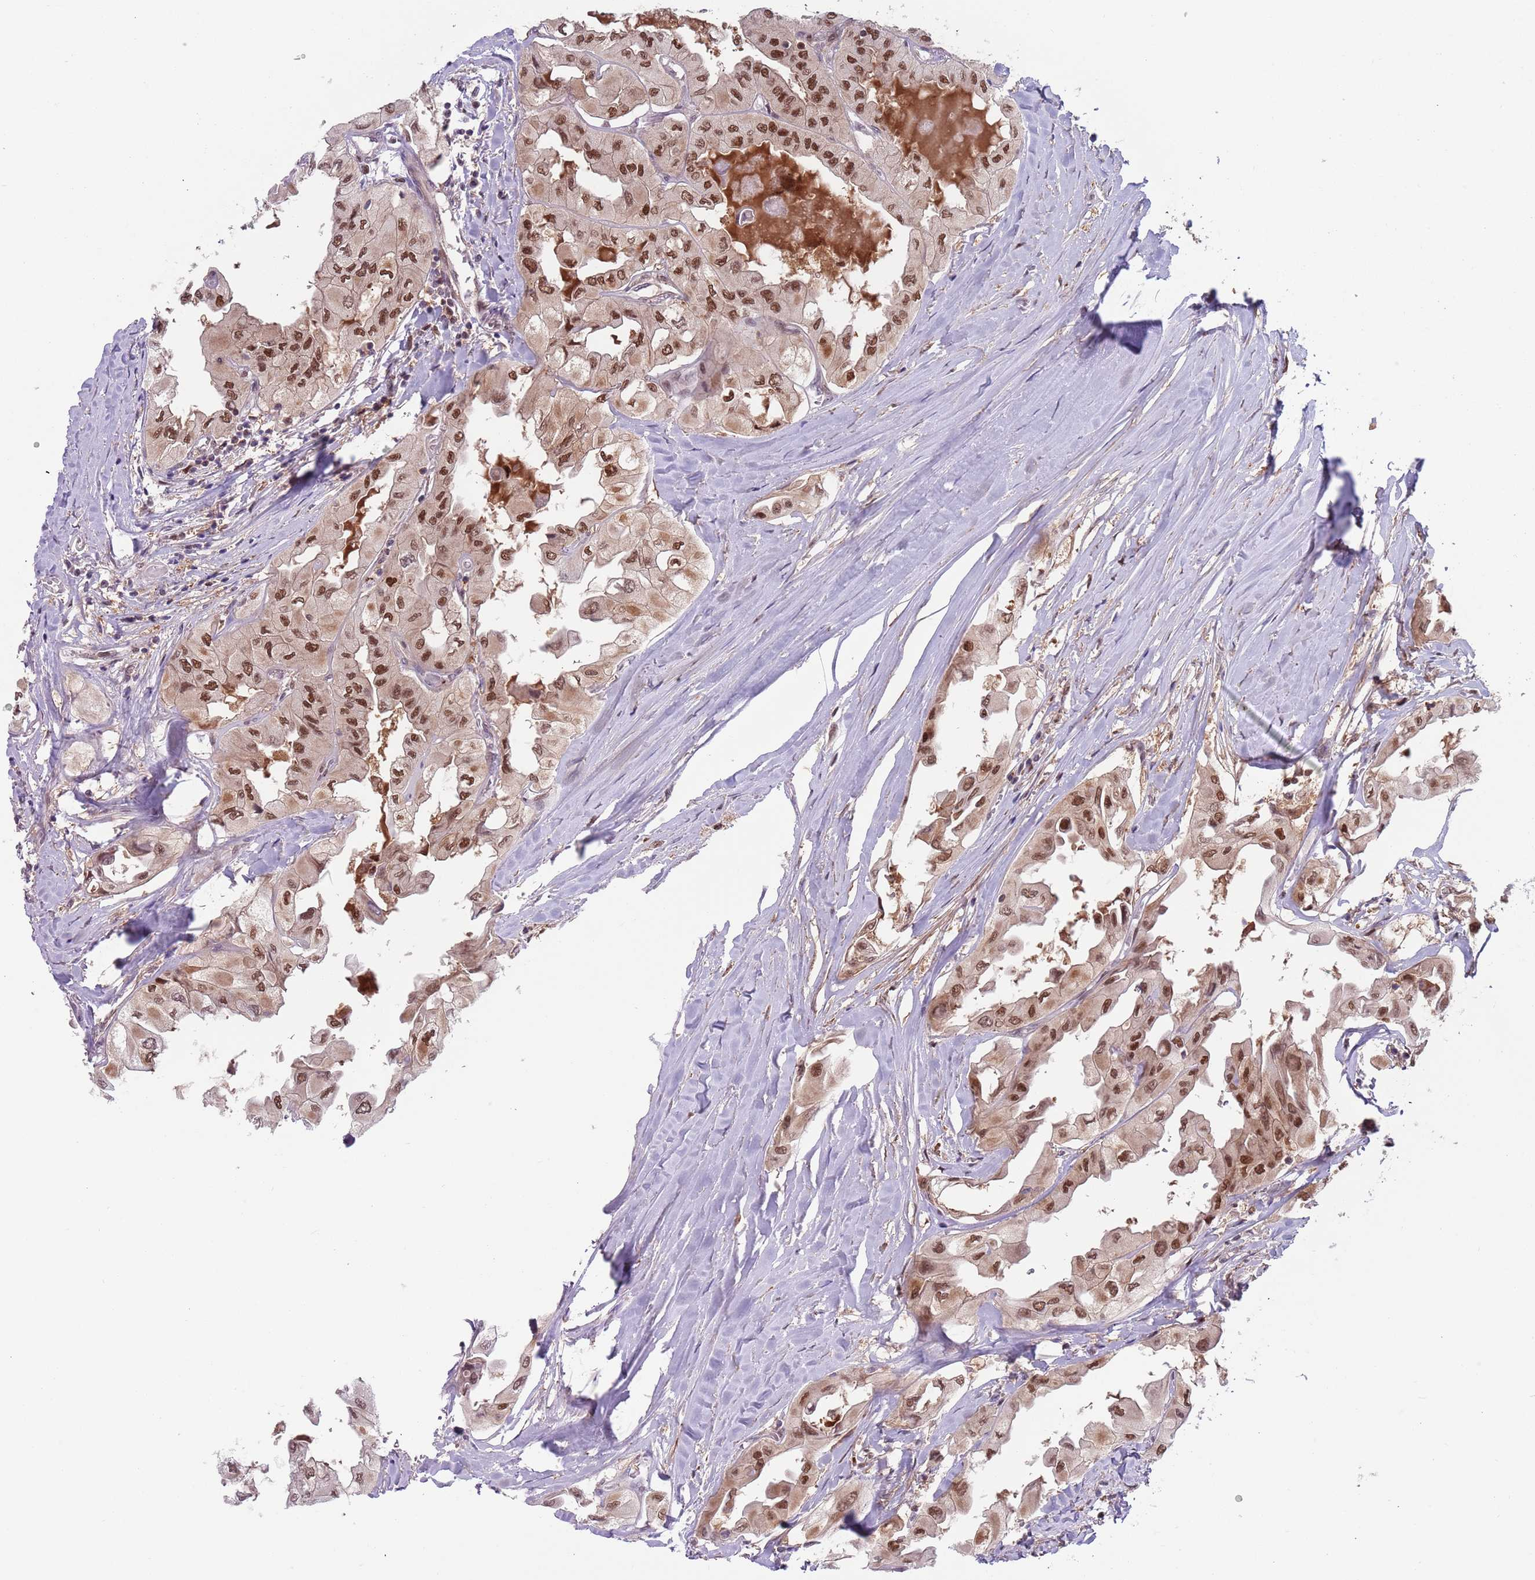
{"staining": {"intensity": "moderate", "quantity": ">75%", "location": "nuclear"}, "tissue": "thyroid cancer", "cell_type": "Tumor cells", "image_type": "cancer", "snomed": [{"axis": "morphology", "description": "Normal tissue, NOS"}, {"axis": "morphology", "description": "Papillary adenocarcinoma, NOS"}, {"axis": "topography", "description": "Thyroid gland"}], "caption": "This is a micrograph of IHC staining of thyroid cancer, which shows moderate expression in the nuclear of tumor cells.", "gene": "RMND5B", "patient": {"sex": "female", "age": 59}}